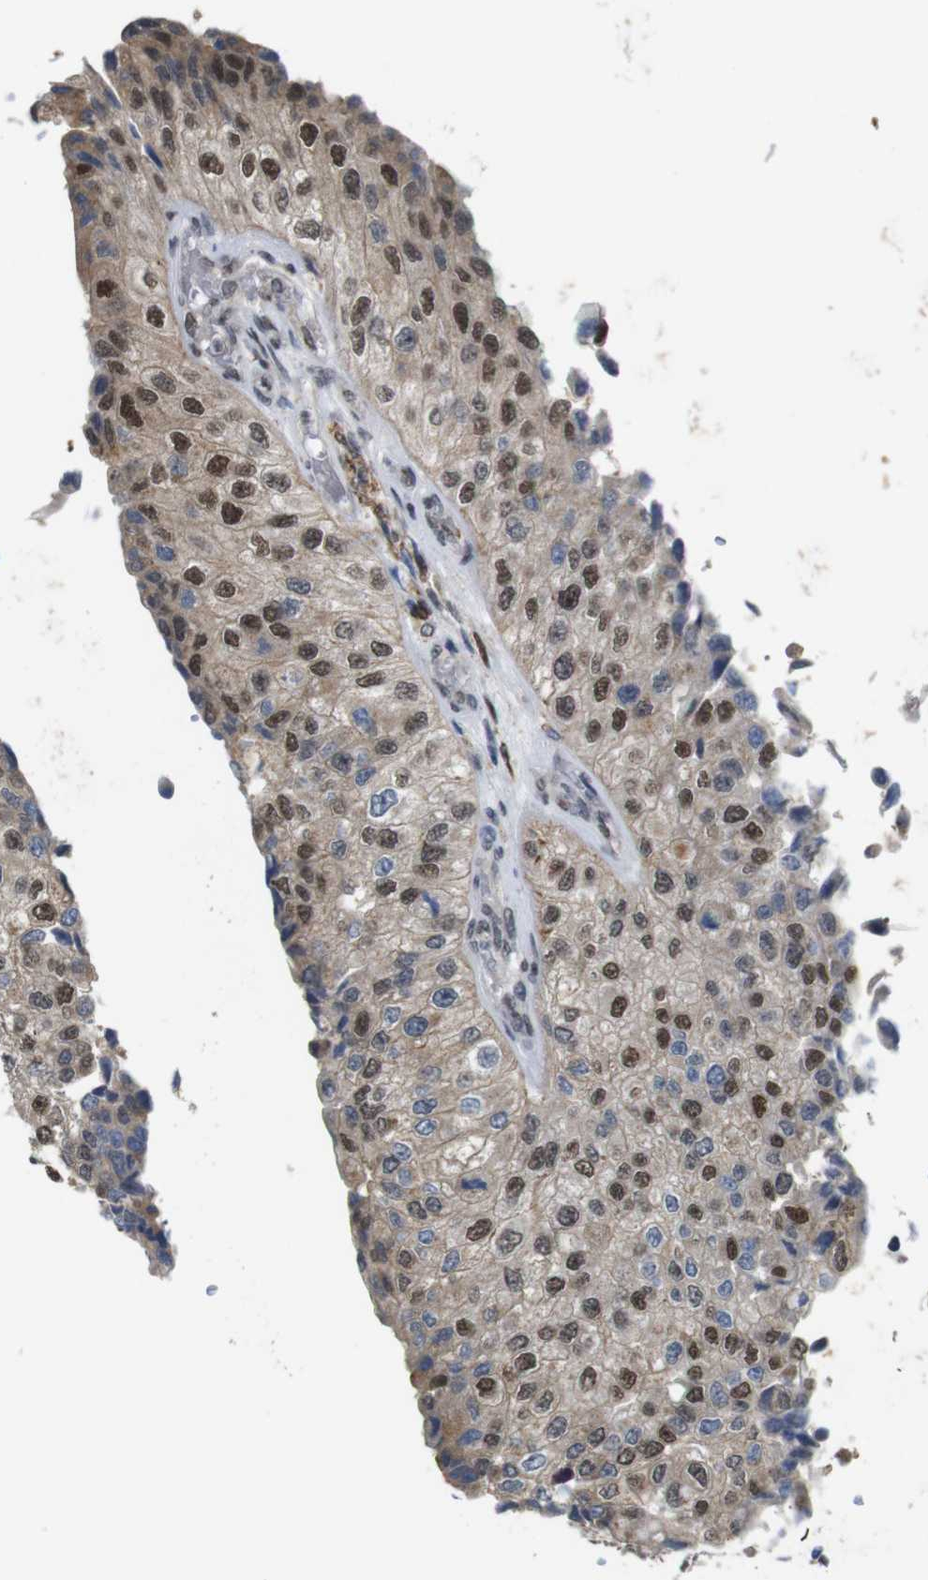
{"staining": {"intensity": "strong", "quantity": "25%-75%", "location": "cytoplasmic/membranous,nuclear"}, "tissue": "urothelial cancer", "cell_type": "Tumor cells", "image_type": "cancer", "snomed": [{"axis": "morphology", "description": "Urothelial carcinoma, High grade"}, {"axis": "topography", "description": "Kidney"}, {"axis": "topography", "description": "Urinary bladder"}], "caption": "A brown stain highlights strong cytoplasmic/membranous and nuclear staining of a protein in urothelial cancer tumor cells.", "gene": "PNMA8A", "patient": {"sex": "male", "age": 77}}